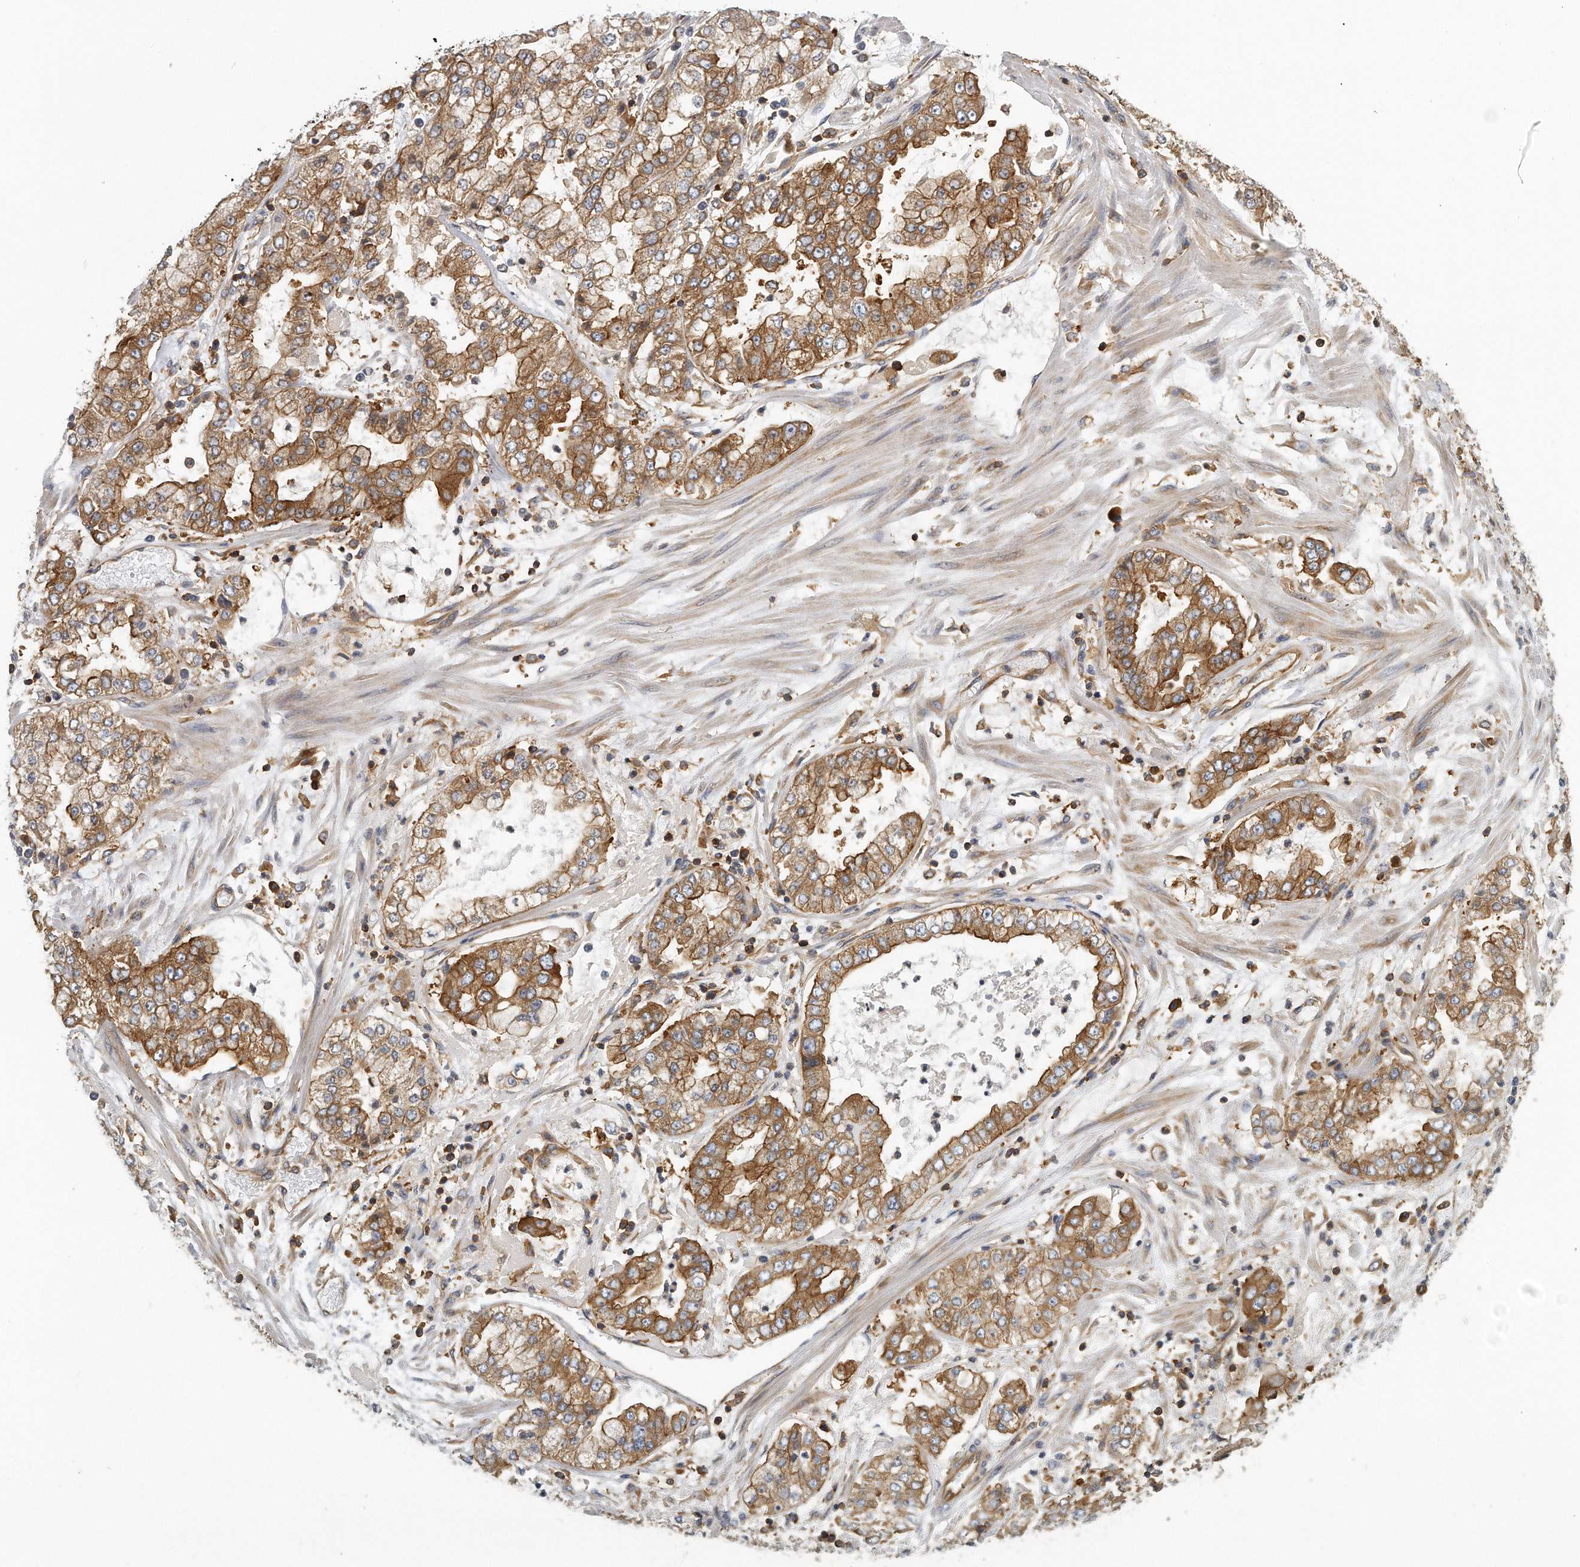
{"staining": {"intensity": "moderate", "quantity": ">75%", "location": "cytoplasmic/membranous"}, "tissue": "stomach cancer", "cell_type": "Tumor cells", "image_type": "cancer", "snomed": [{"axis": "morphology", "description": "Adenocarcinoma, NOS"}, {"axis": "topography", "description": "Stomach"}], "caption": "Immunohistochemistry of human stomach cancer exhibits medium levels of moderate cytoplasmic/membranous positivity in approximately >75% of tumor cells.", "gene": "EIF3I", "patient": {"sex": "male", "age": 76}}